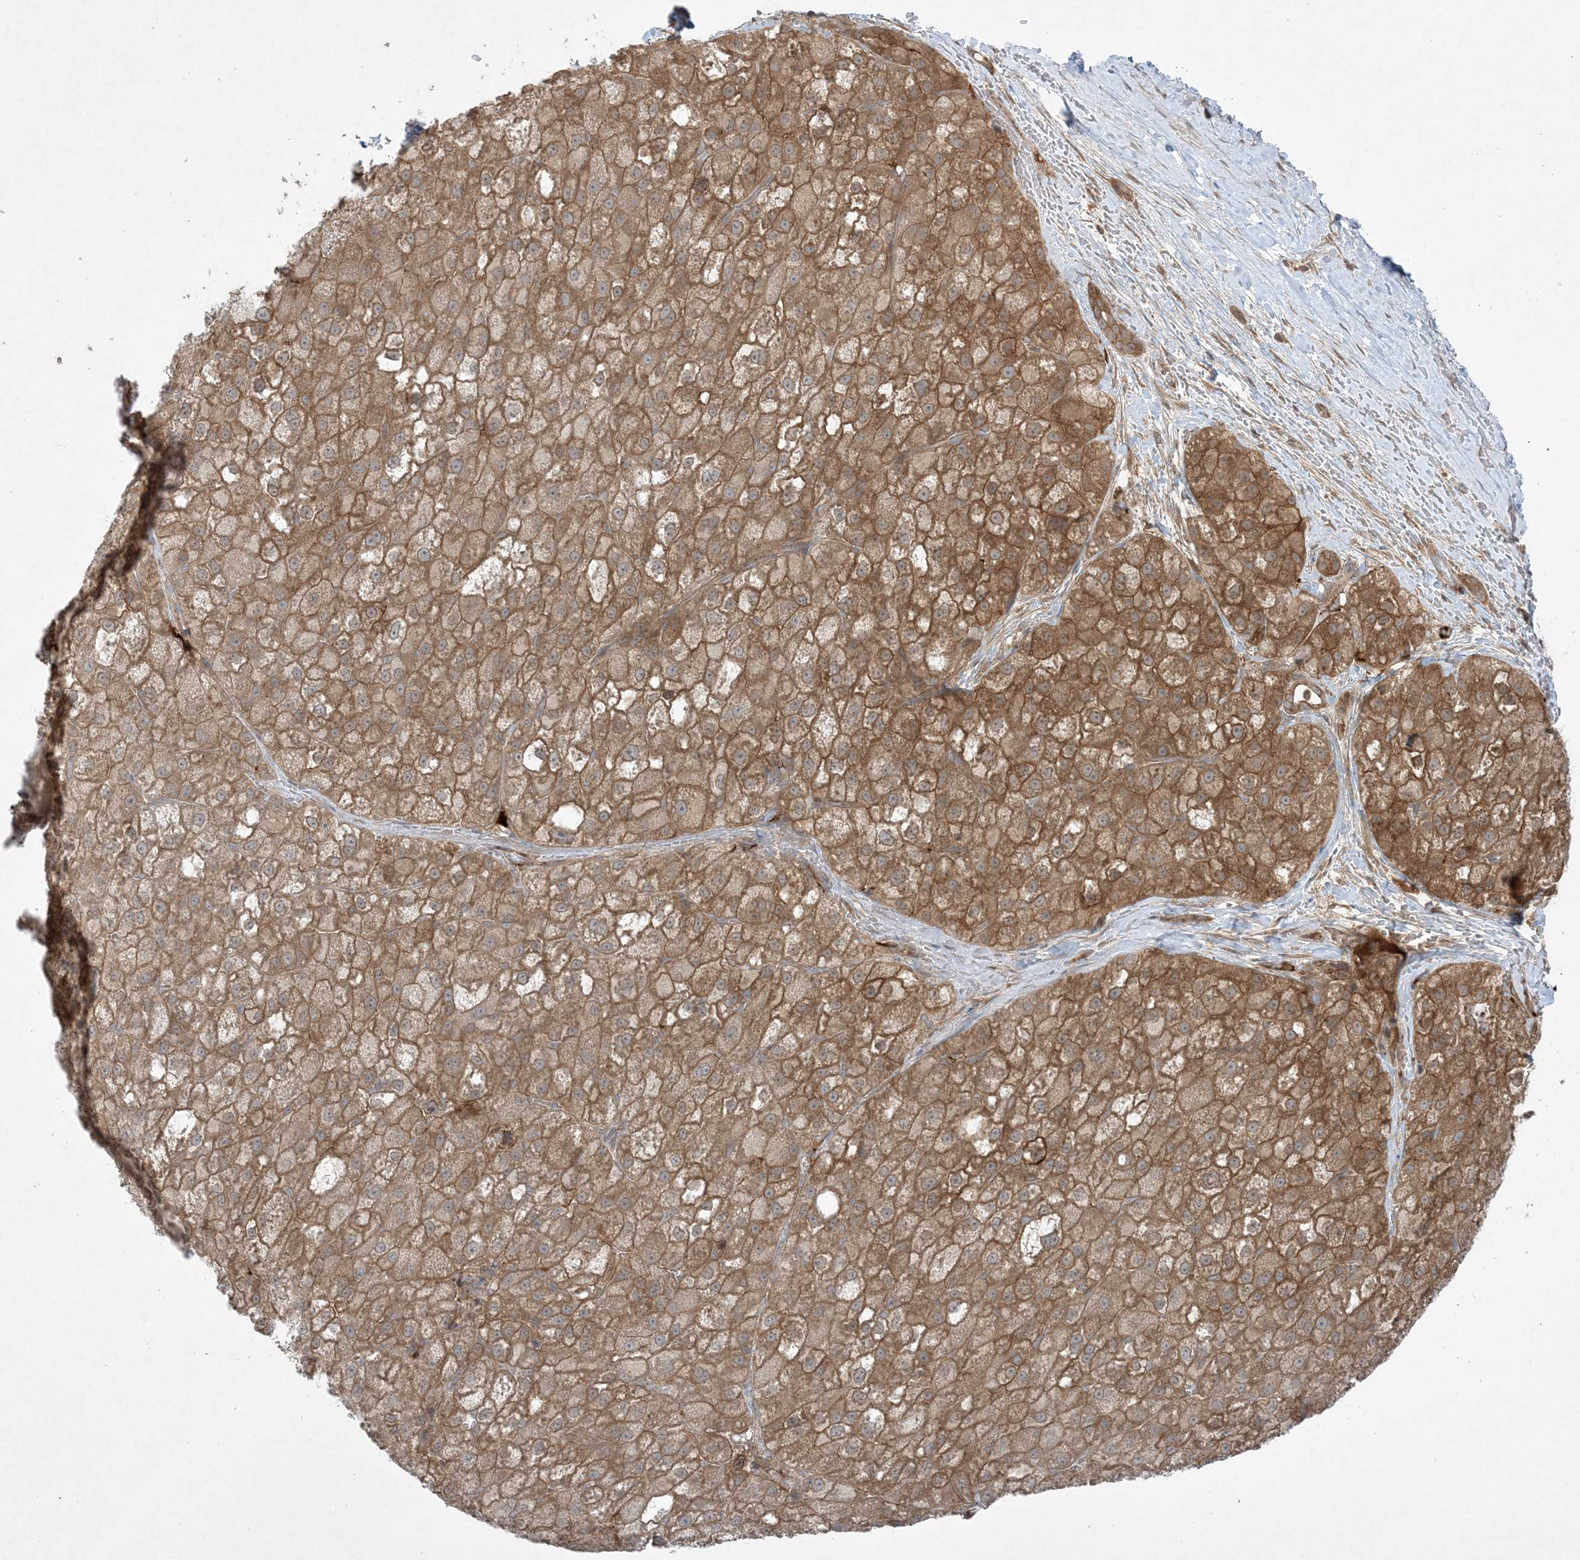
{"staining": {"intensity": "moderate", "quantity": ">75%", "location": "cytoplasmic/membranous"}, "tissue": "liver cancer", "cell_type": "Tumor cells", "image_type": "cancer", "snomed": [{"axis": "morphology", "description": "Carcinoma, Hepatocellular, NOS"}, {"axis": "topography", "description": "Liver"}], "caption": "Immunohistochemistry staining of hepatocellular carcinoma (liver), which reveals medium levels of moderate cytoplasmic/membranous positivity in approximately >75% of tumor cells indicating moderate cytoplasmic/membranous protein staining. The staining was performed using DAB (brown) for protein detection and nuclei were counterstained in hematoxylin (blue).", "gene": "STAM2", "patient": {"sex": "male", "age": 57}}